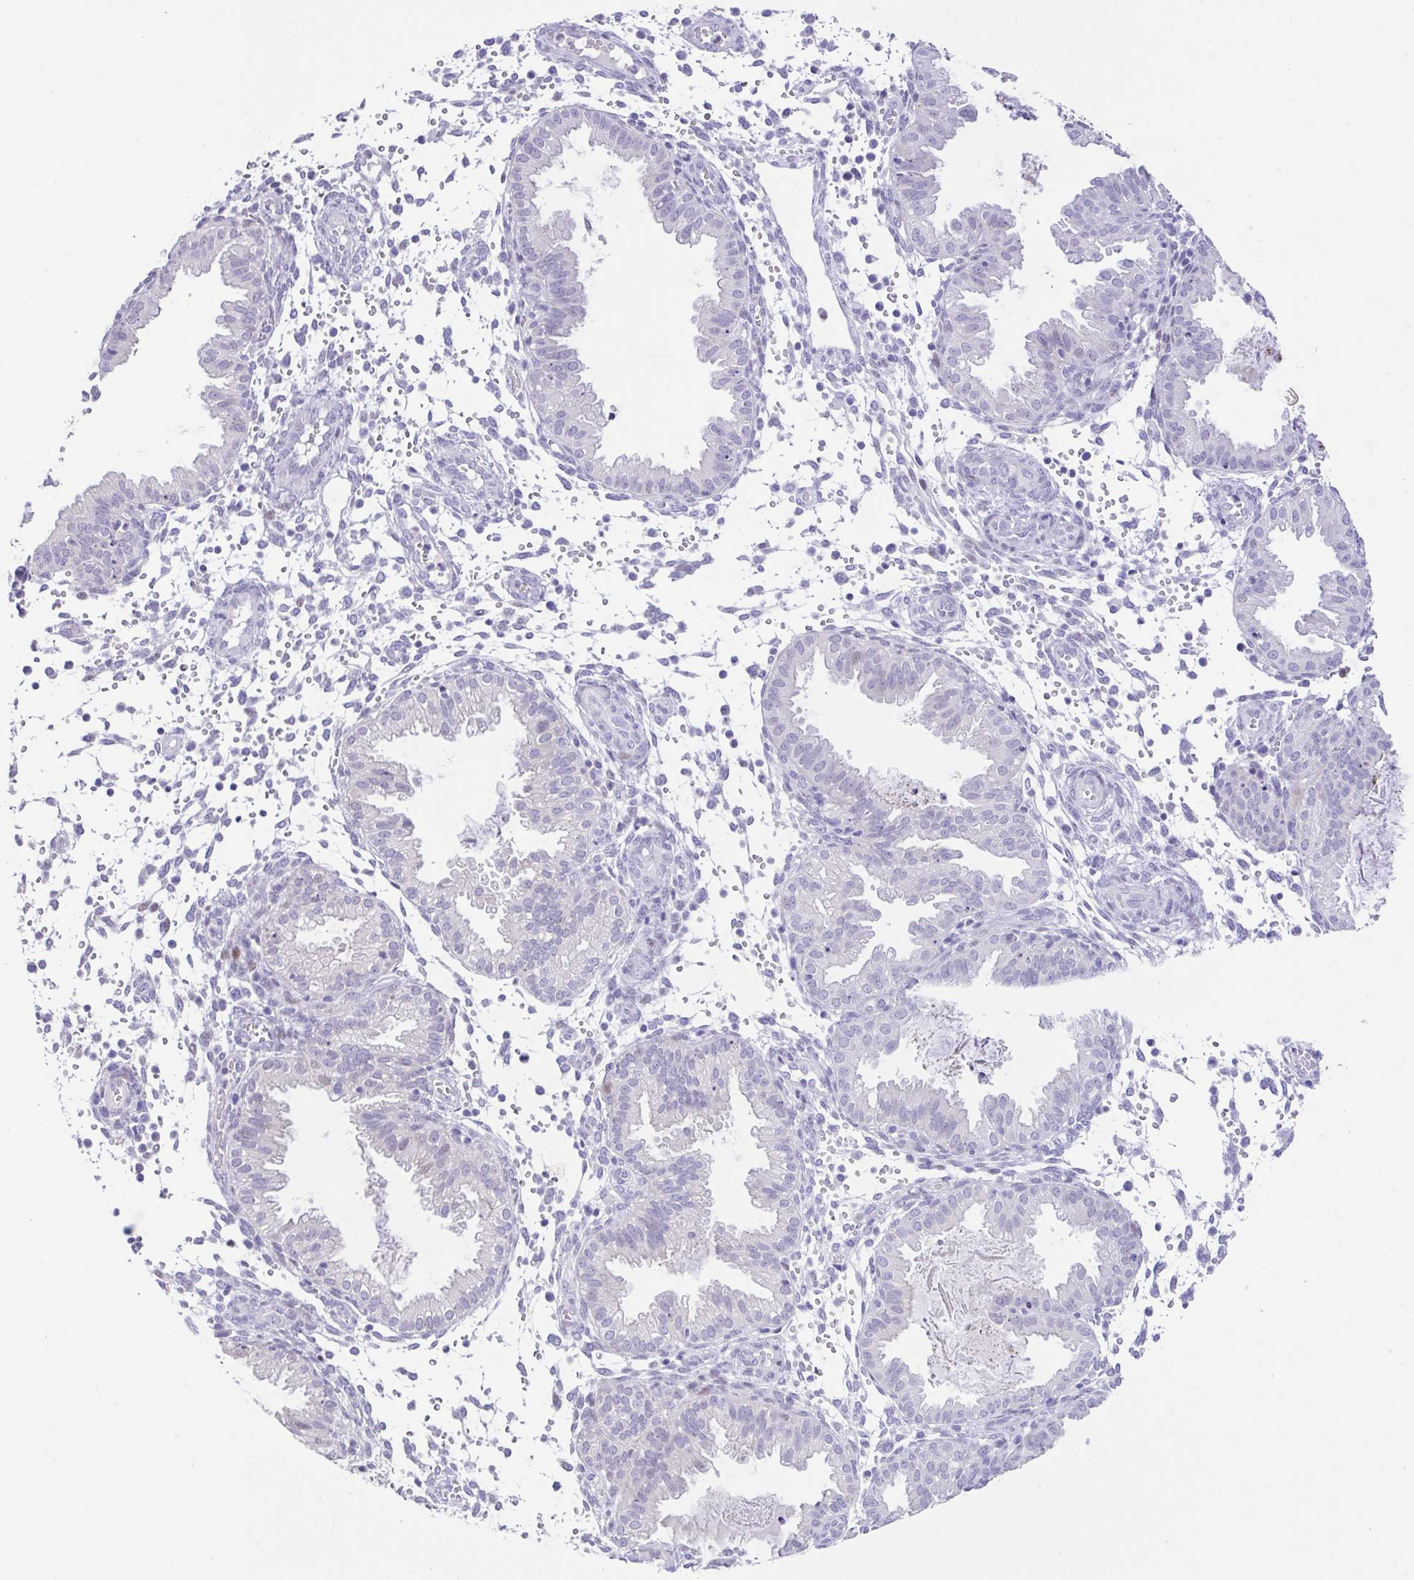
{"staining": {"intensity": "negative", "quantity": "none", "location": "none"}, "tissue": "endometrium", "cell_type": "Cells in endometrial stroma", "image_type": "normal", "snomed": [{"axis": "morphology", "description": "Normal tissue, NOS"}, {"axis": "topography", "description": "Endometrium"}], "caption": "This is an immunohistochemistry (IHC) image of benign endometrium. There is no expression in cells in endometrial stroma.", "gene": "NHLH2", "patient": {"sex": "female", "age": 33}}